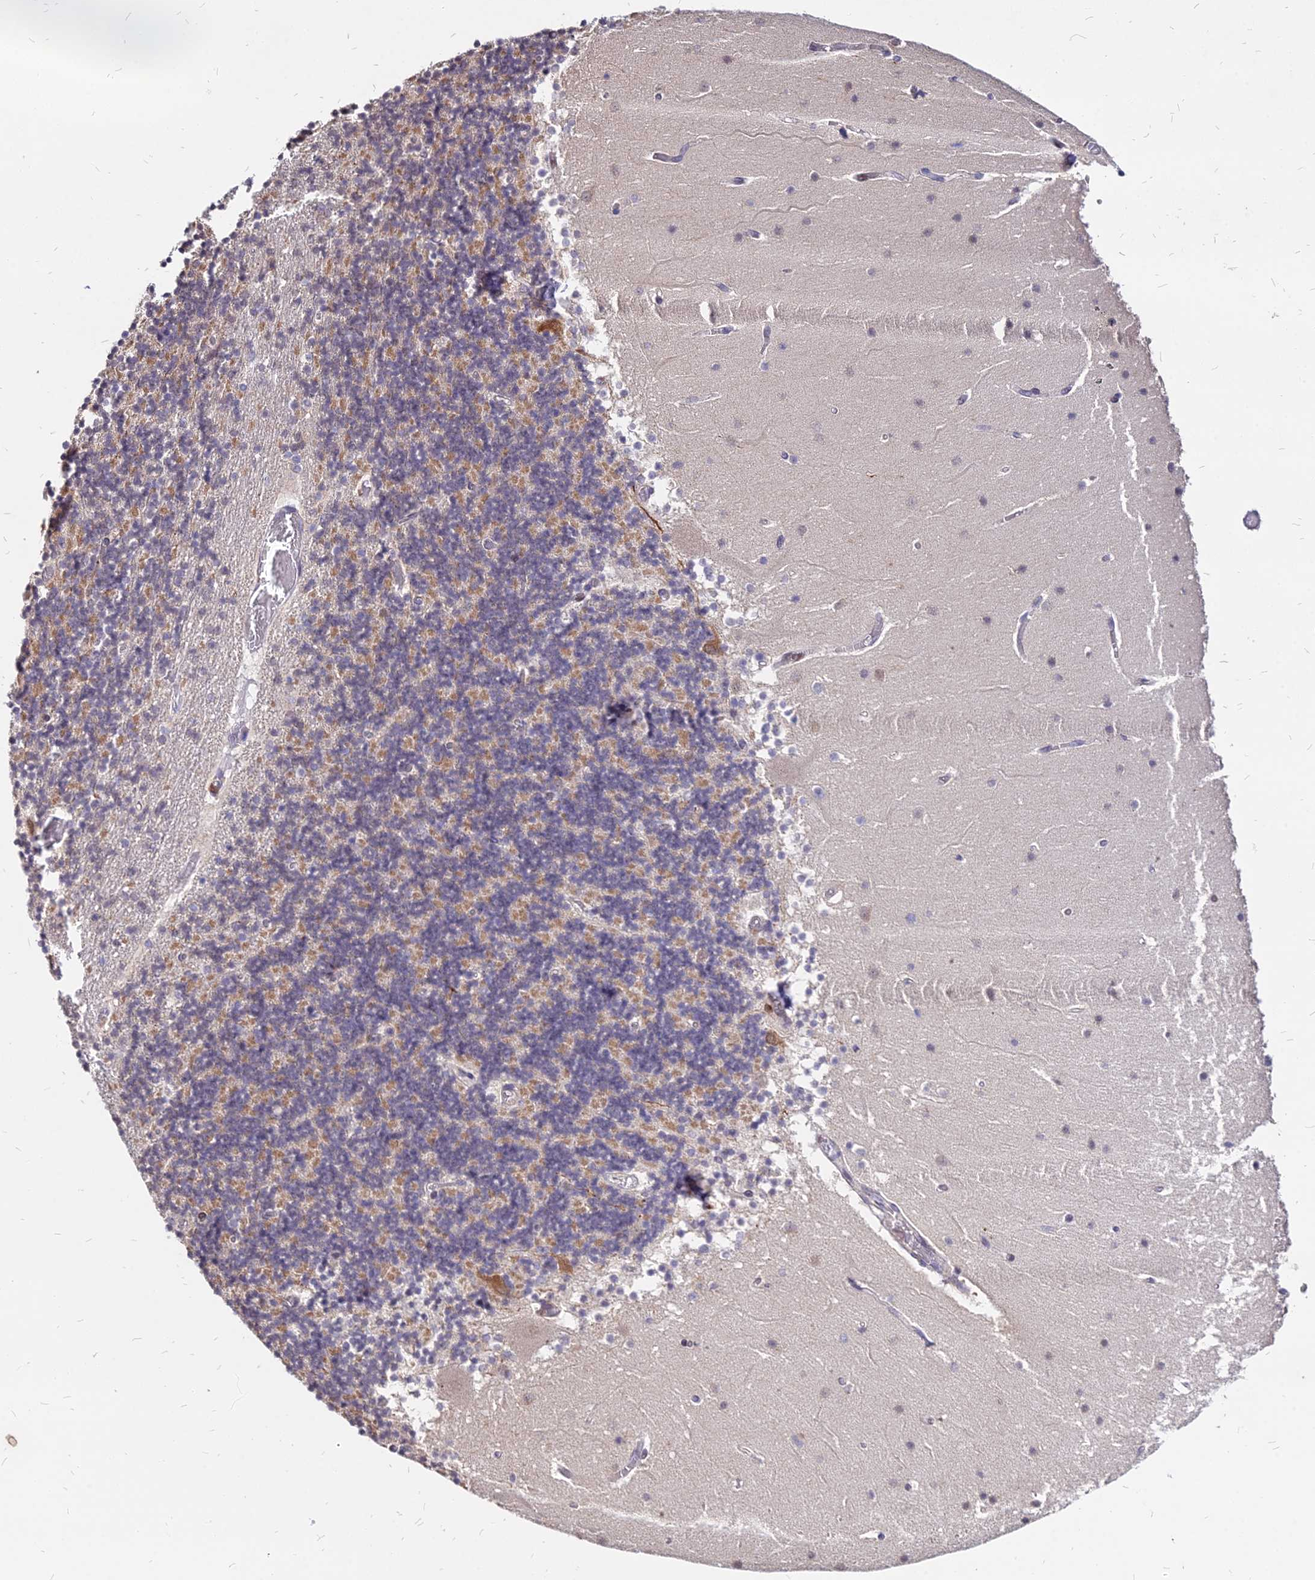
{"staining": {"intensity": "moderate", "quantity": "25%-75%", "location": "cytoplasmic/membranous"}, "tissue": "cerebellum", "cell_type": "Cells in granular layer", "image_type": "normal", "snomed": [{"axis": "morphology", "description": "Normal tissue, NOS"}, {"axis": "topography", "description": "Cerebellum"}], "caption": "IHC of unremarkable cerebellum shows medium levels of moderate cytoplasmic/membranous staining in about 25%-75% of cells in granular layer.", "gene": "C11orf68", "patient": {"sex": "female", "age": 28}}